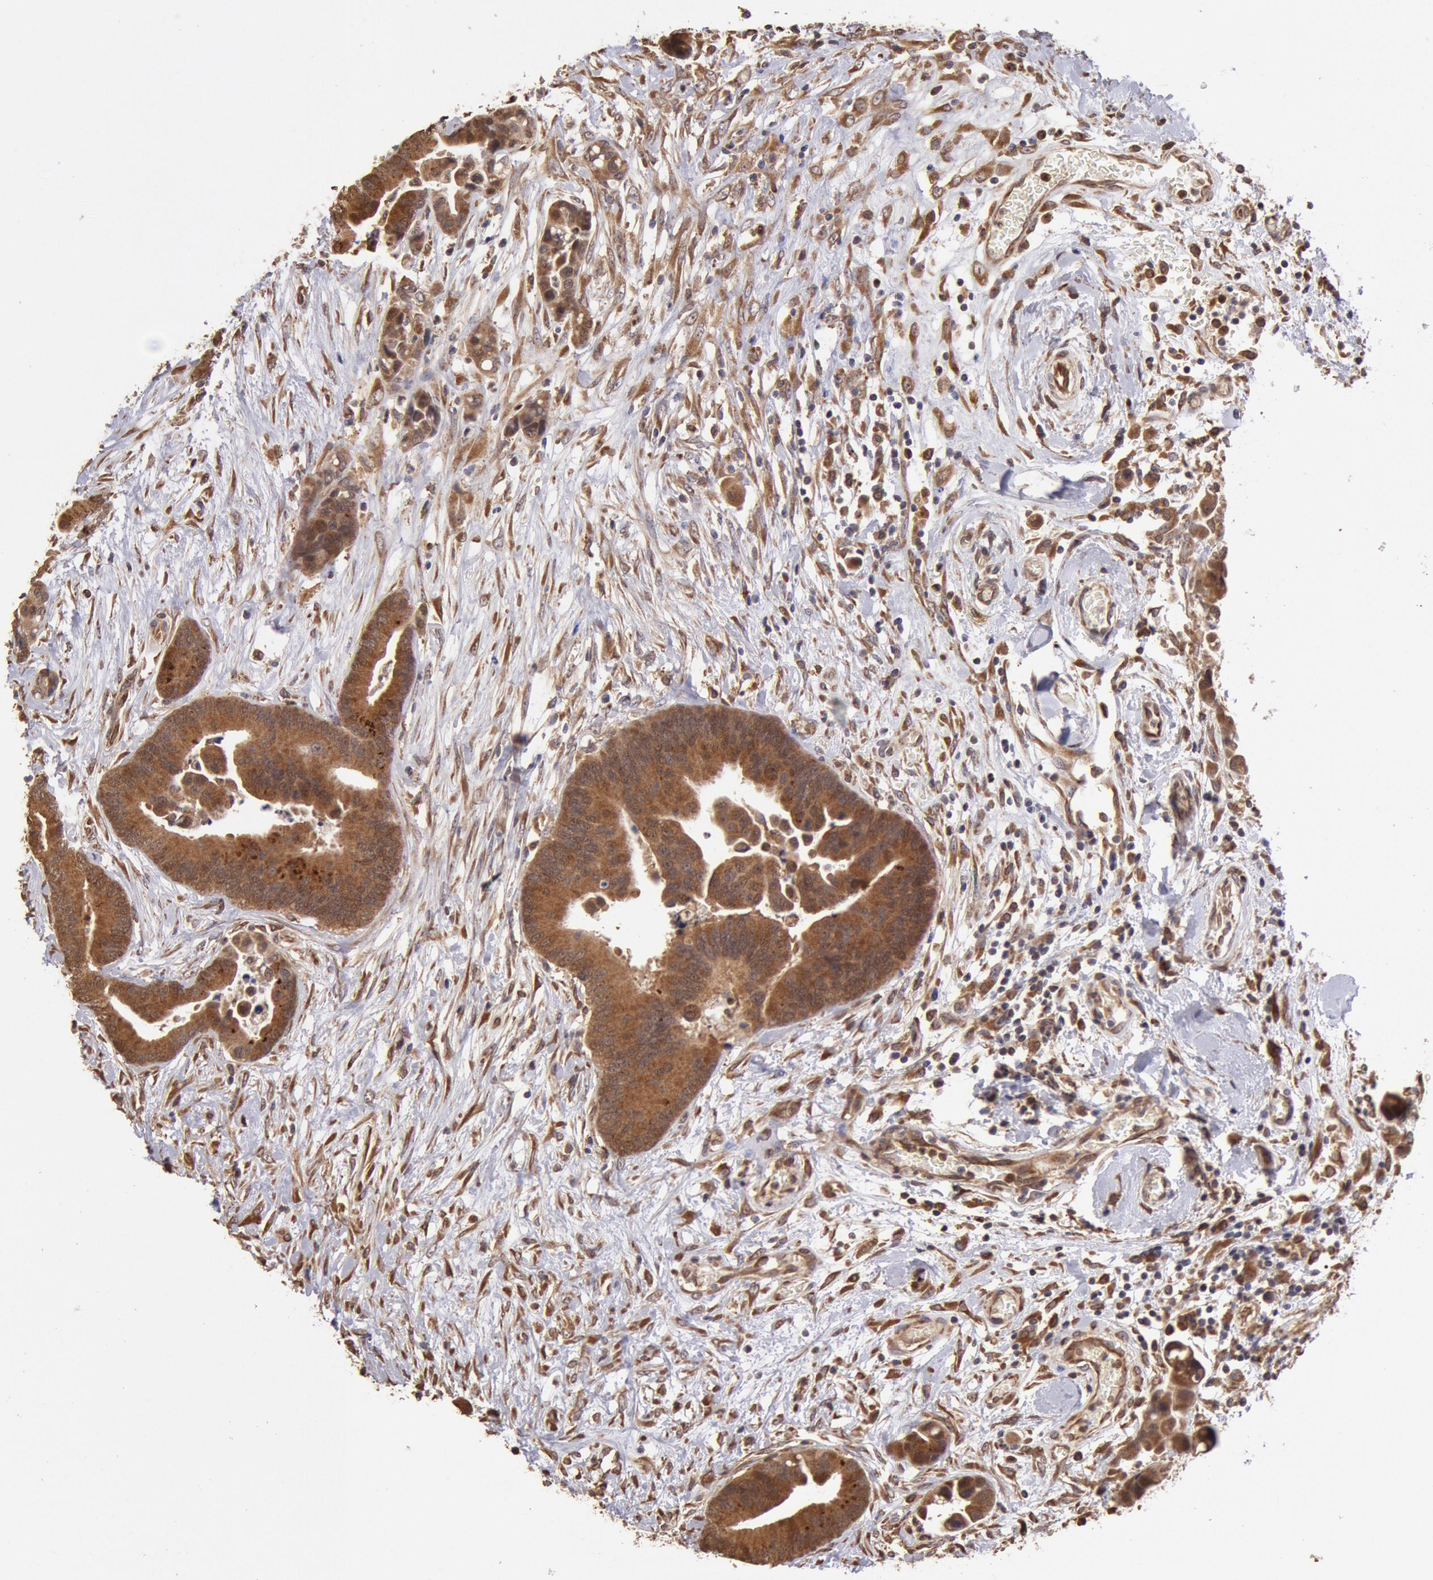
{"staining": {"intensity": "strong", "quantity": ">75%", "location": "cytoplasmic/membranous,nuclear"}, "tissue": "colorectal cancer", "cell_type": "Tumor cells", "image_type": "cancer", "snomed": [{"axis": "morphology", "description": "Adenocarcinoma, NOS"}, {"axis": "topography", "description": "Colon"}], "caption": "Human colorectal adenocarcinoma stained with a protein marker exhibits strong staining in tumor cells.", "gene": "COMT", "patient": {"sex": "male", "age": 82}}